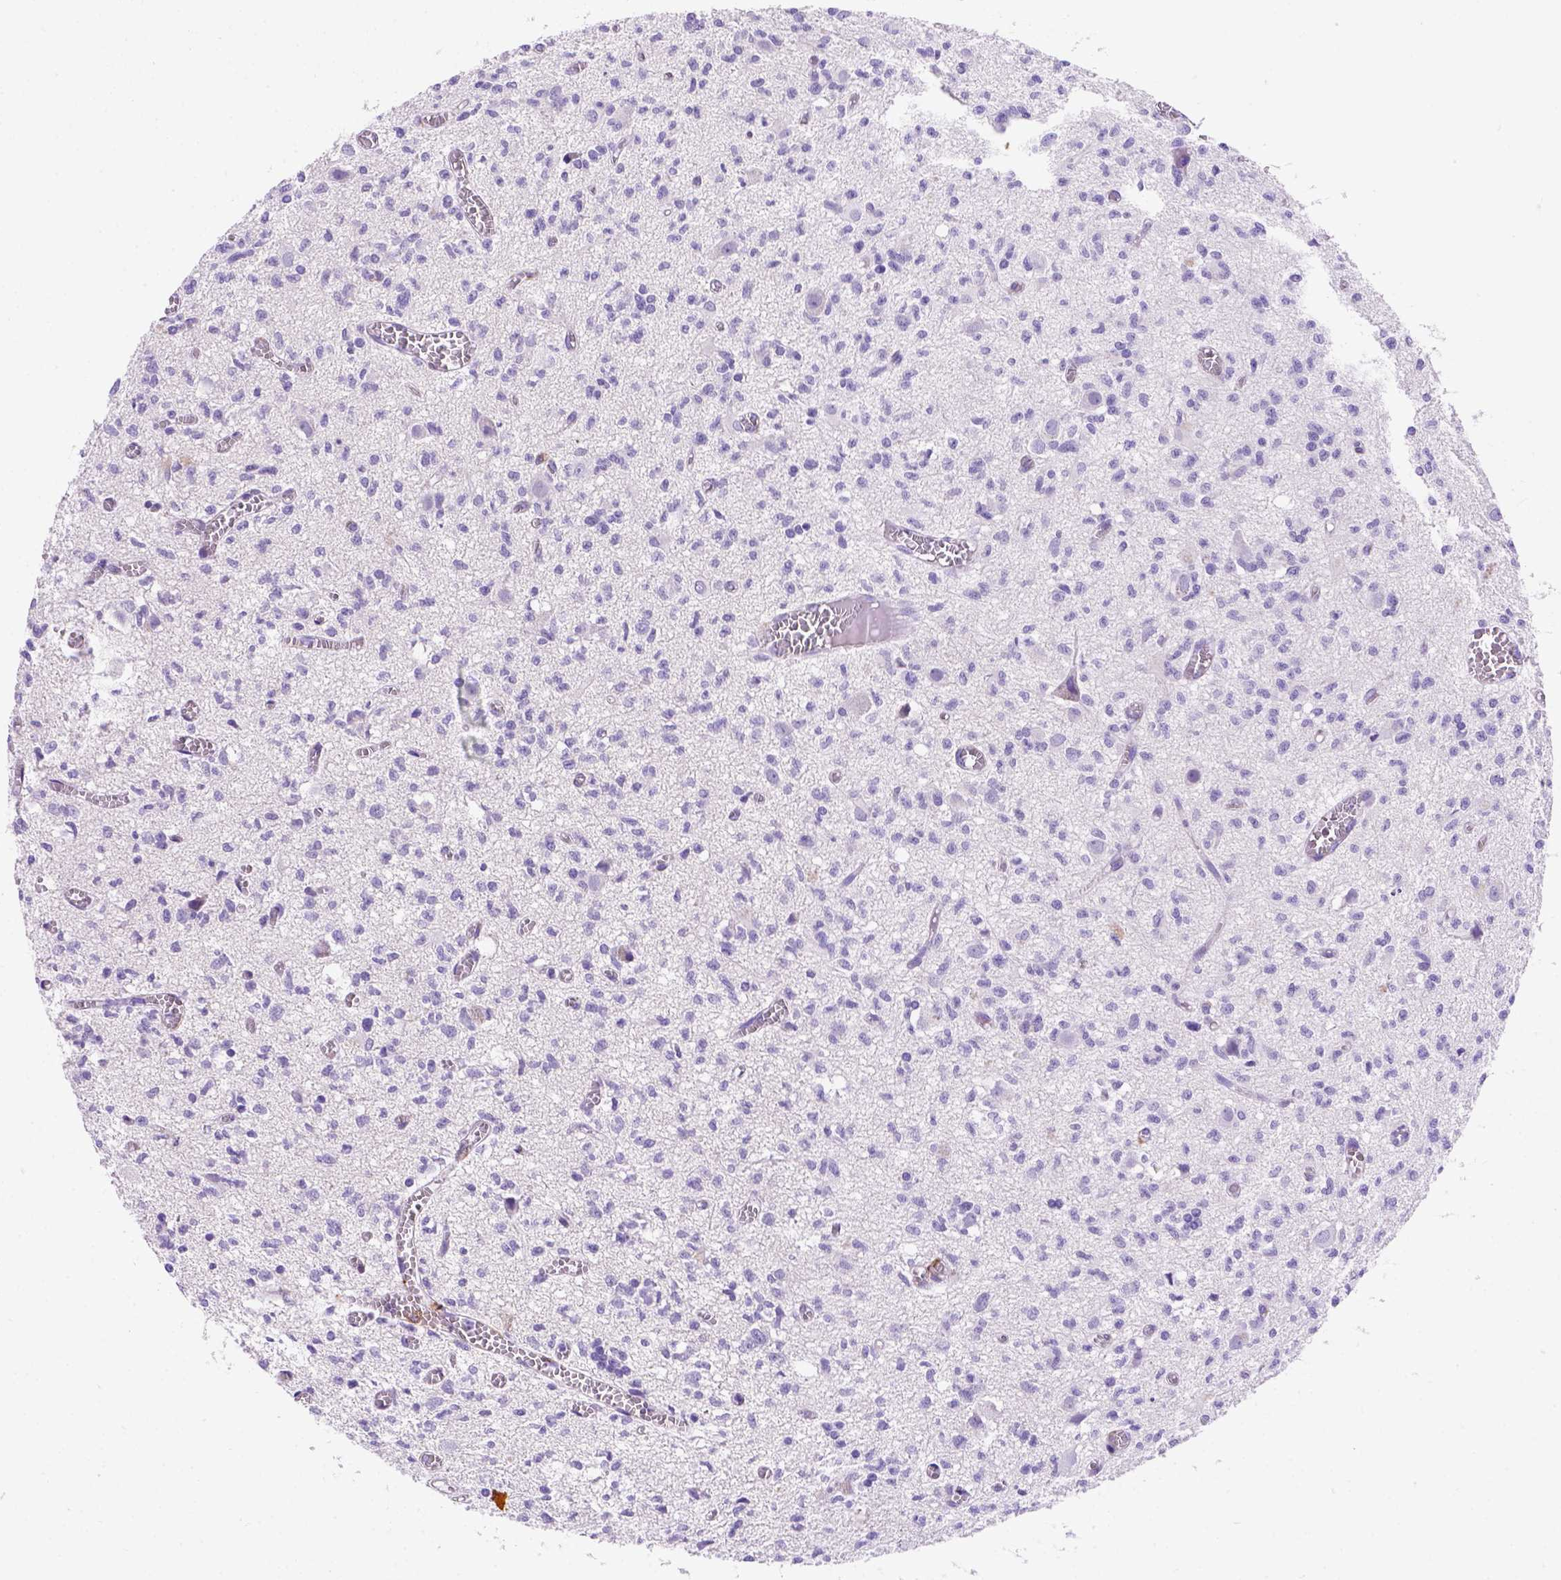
{"staining": {"intensity": "negative", "quantity": "none", "location": "none"}, "tissue": "glioma", "cell_type": "Tumor cells", "image_type": "cancer", "snomed": [{"axis": "morphology", "description": "Glioma, malignant, Low grade"}, {"axis": "topography", "description": "Brain"}], "caption": "Immunohistochemical staining of malignant glioma (low-grade) reveals no significant expression in tumor cells.", "gene": "FAM81B", "patient": {"sex": "male", "age": 64}}